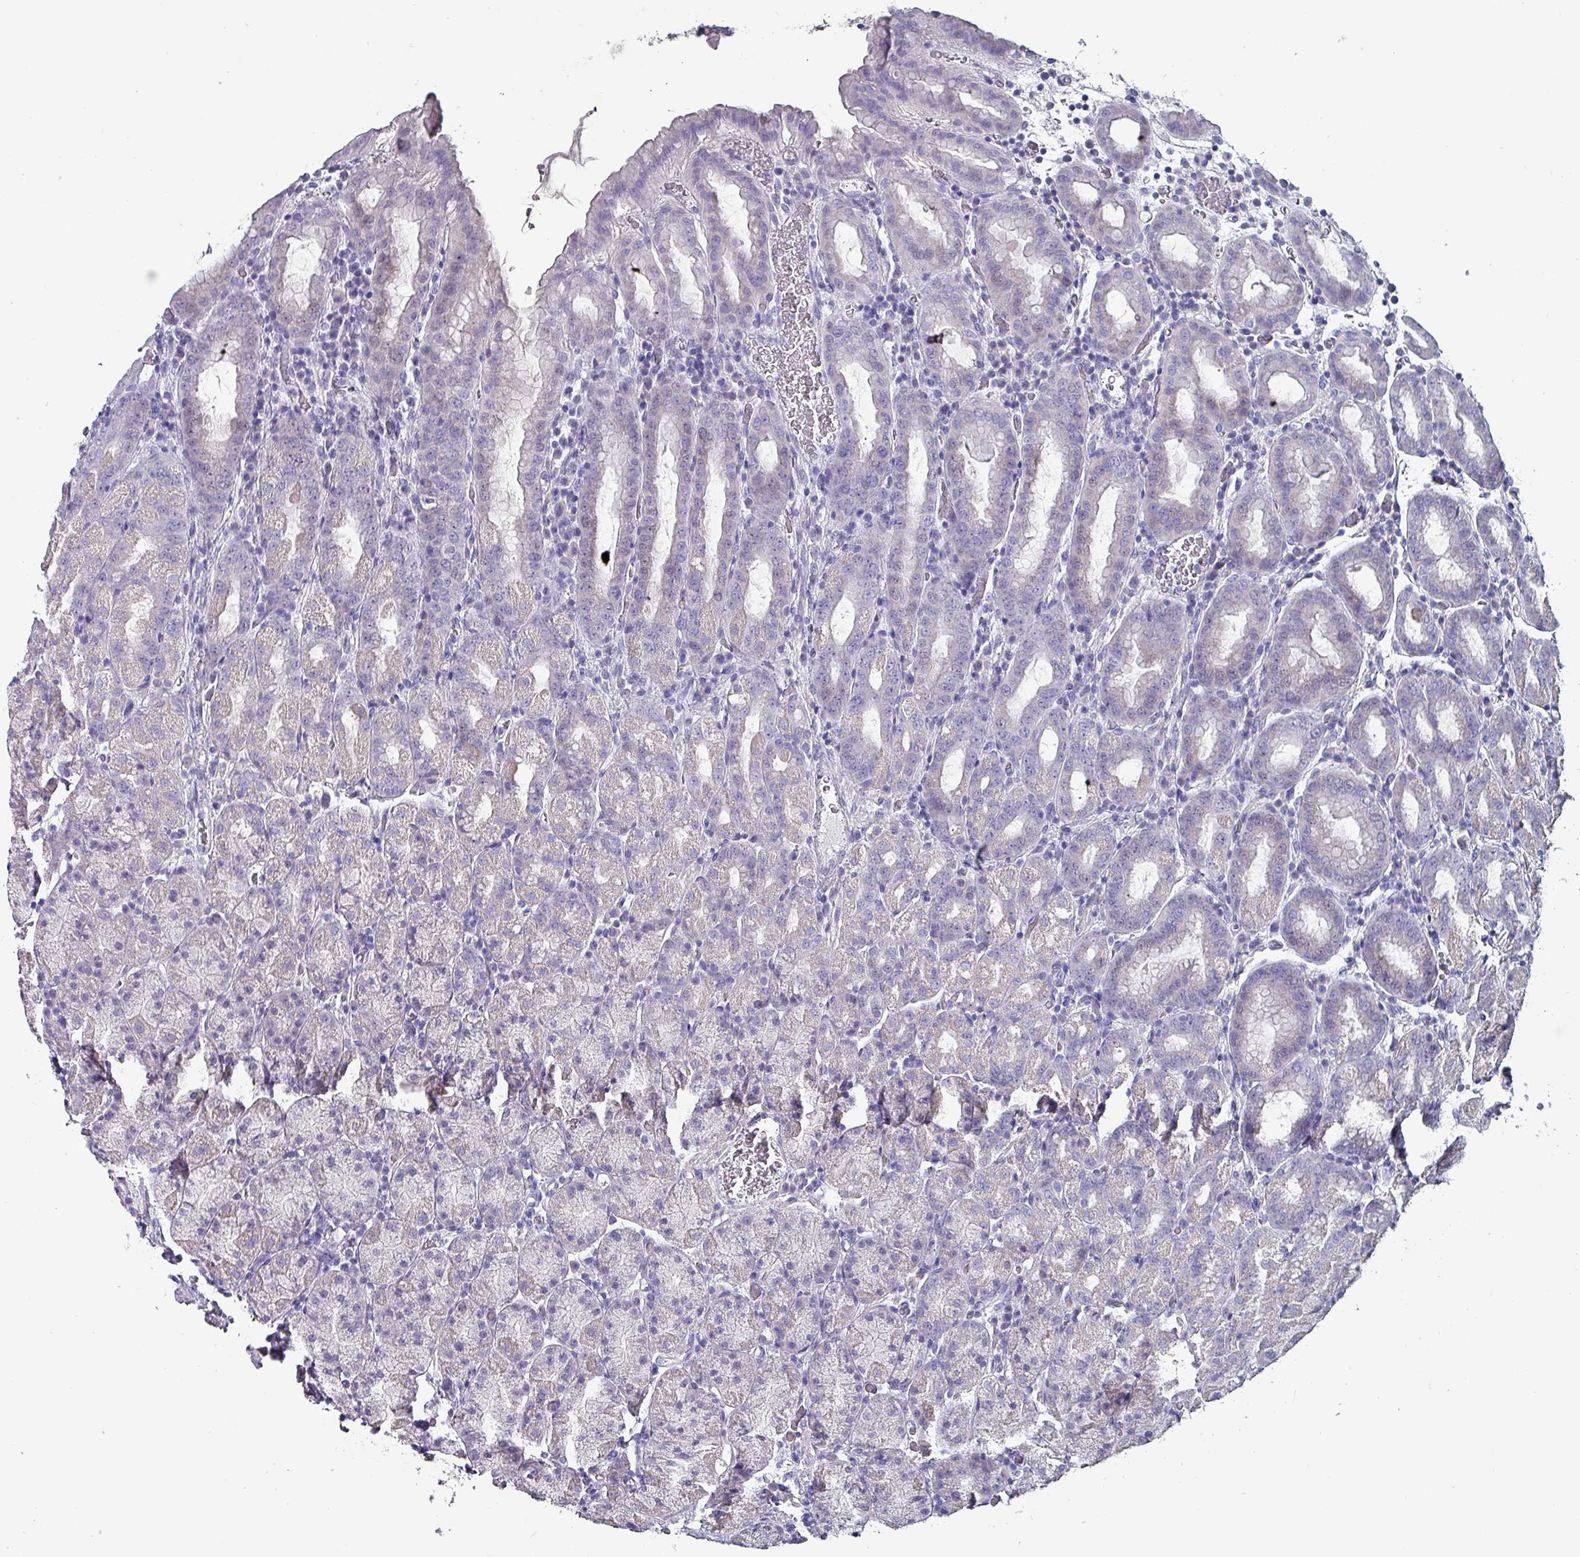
{"staining": {"intensity": "negative", "quantity": "none", "location": "none"}, "tissue": "stomach", "cell_type": "Glandular cells", "image_type": "normal", "snomed": [{"axis": "morphology", "description": "Normal tissue, NOS"}, {"axis": "topography", "description": "Stomach, upper"}, {"axis": "topography", "description": "Stomach, lower"}, {"axis": "topography", "description": "Small intestine"}], "caption": "Immunohistochemistry micrograph of benign stomach: human stomach stained with DAB exhibits no significant protein expression in glandular cells.", "gene": "INS", "patient": {"sex": "male", "age": 68}}